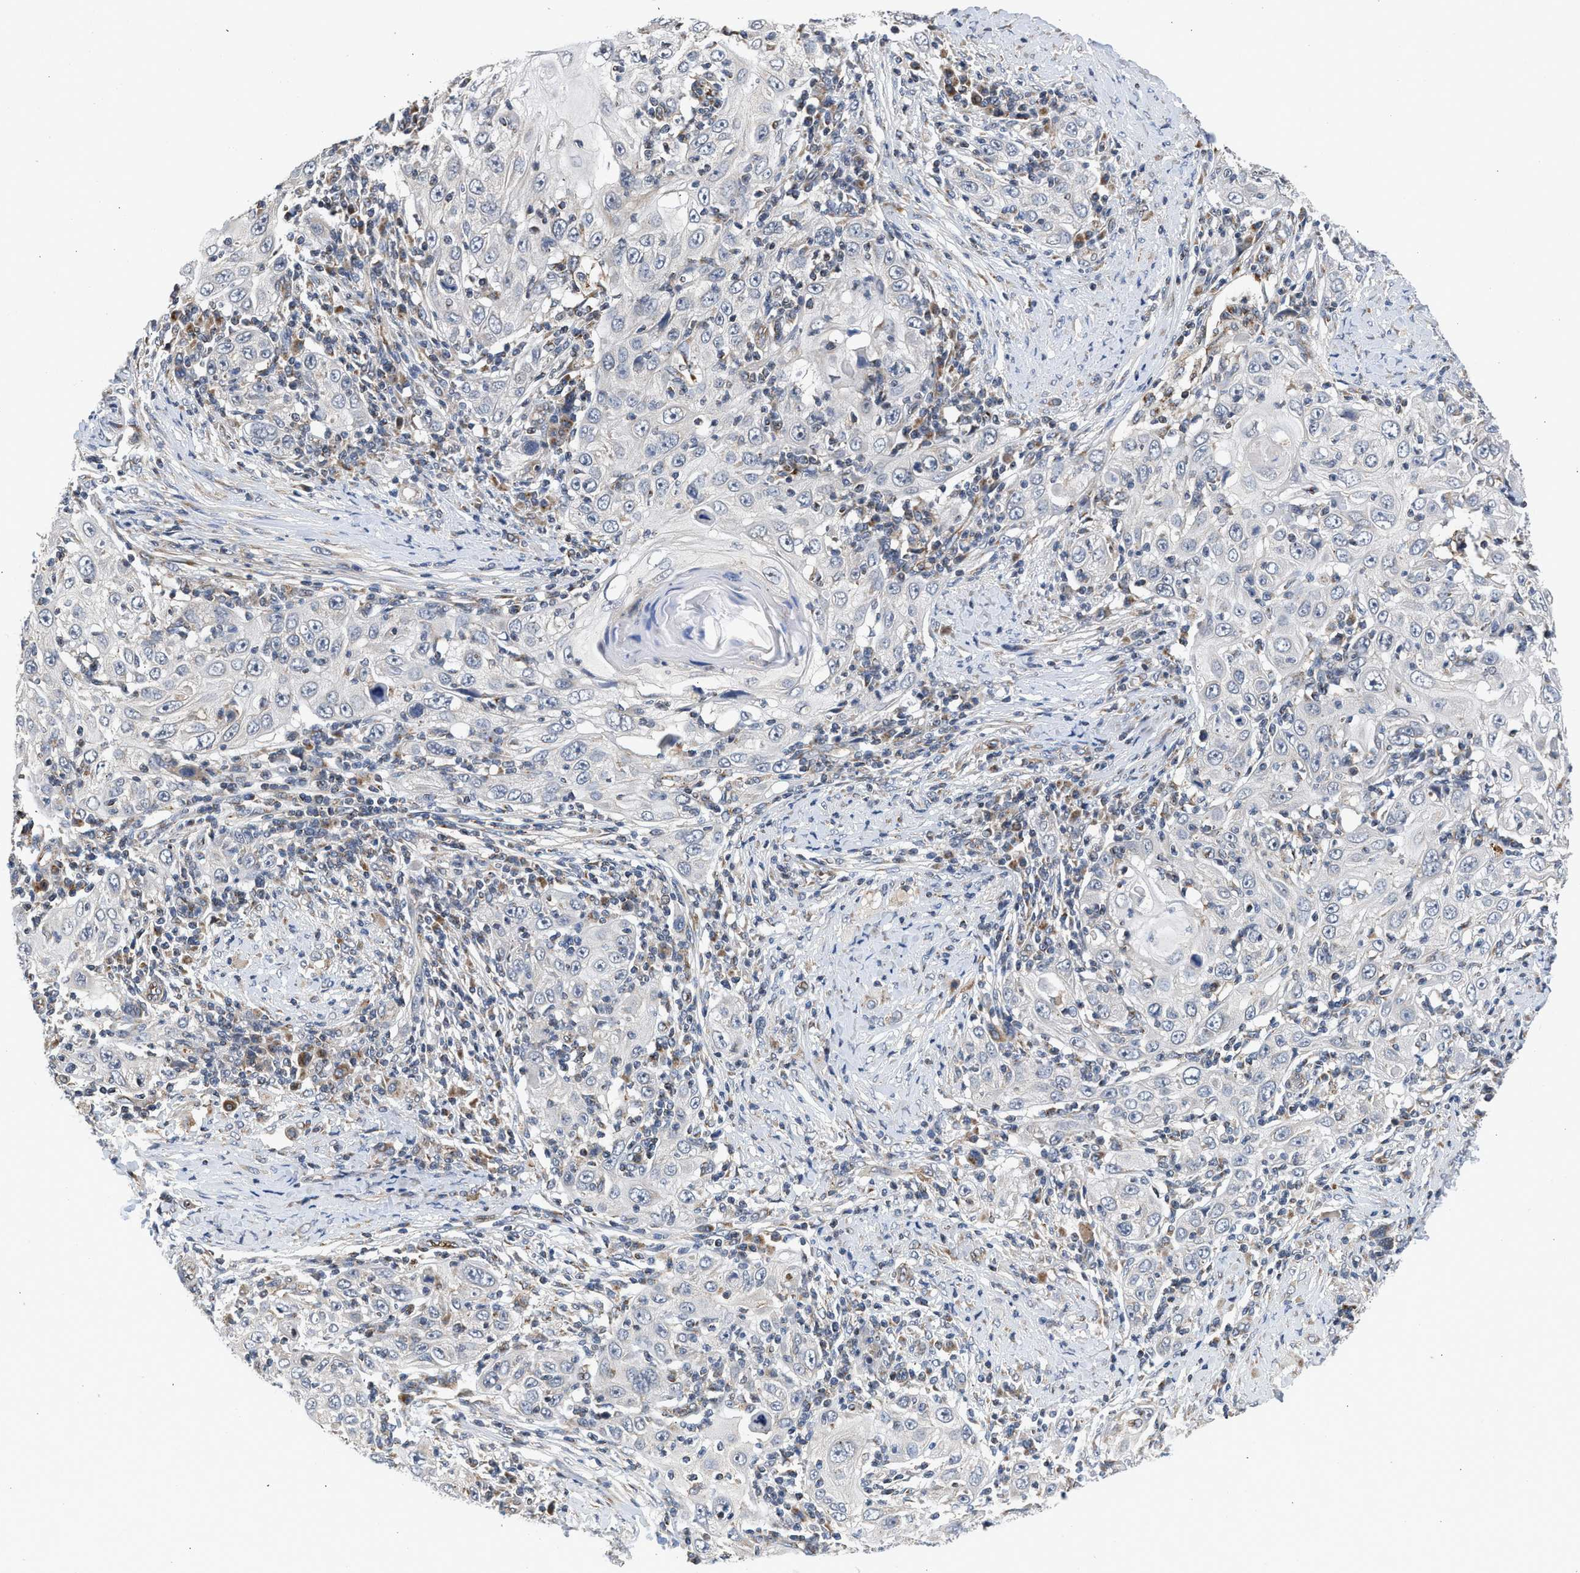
{"staining": {"intensity": "negative", "quantity": "none", "location": "none"}, "tissue": "skin cancer", "cell_type": "Tumor cells", "image_type": "cancer", "snomed": [{"axis": "morphology", "description": "Squamous cell carcinoma, NOS"}, {"axis": "topography", "description": "Skin"}], "caption": "Immunohistochemistry image of human skin squamous cell carcinoma stained for a protein (brown), which displays no positivity in tumor cells.", "gene": "PIM1", "patient": {"sex": "female", "age": 88}}